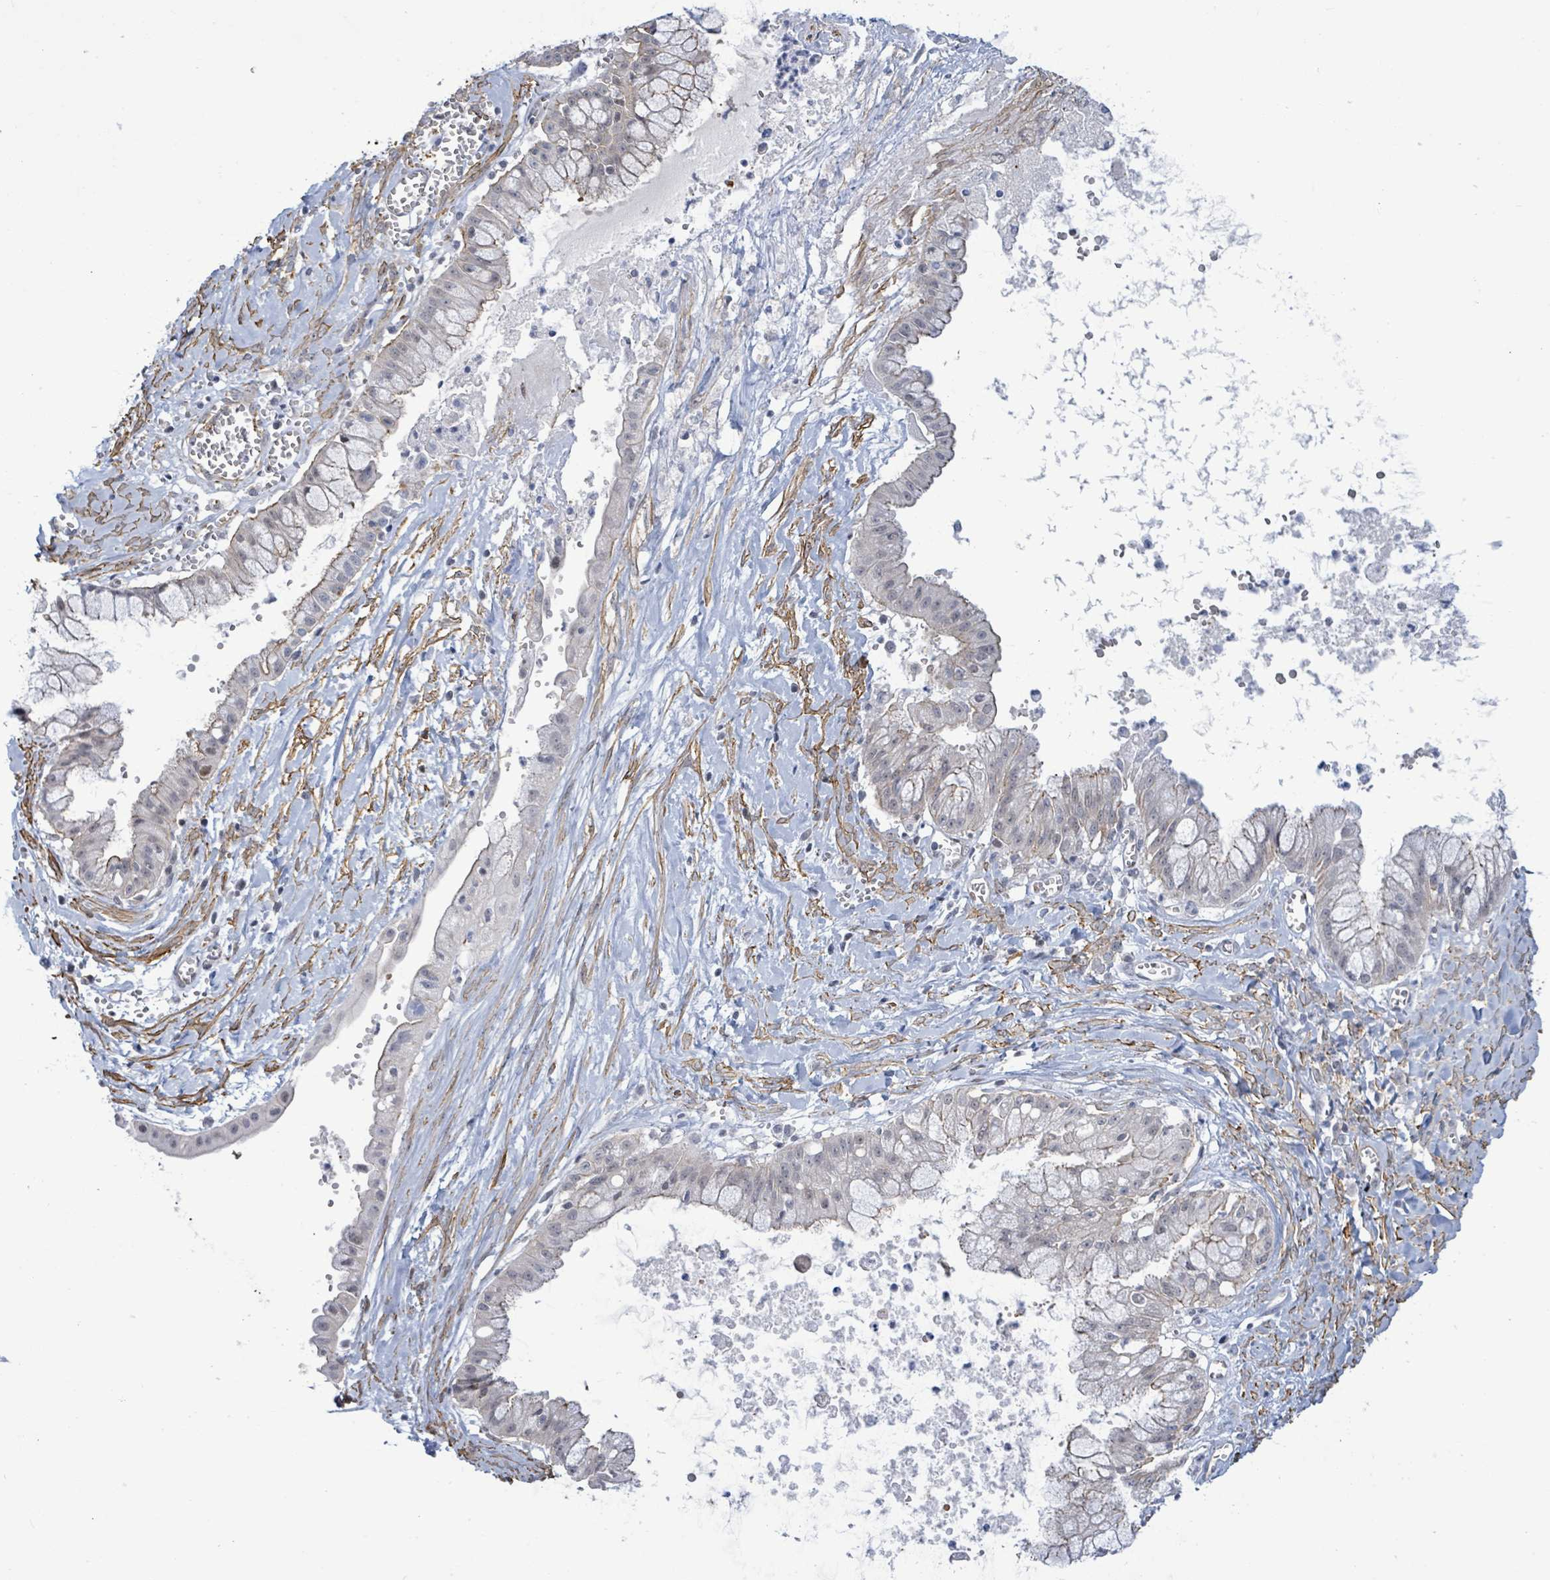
{"staining": {"intensity": "negative", "quantity": "none", "location": "none"}, "tissue": "ovarian cancer", "cell_type": "Tumor cells", "image_type": "cancer", "snomed": [{"axis": "morphology", "description": "Cystadenocarcinoma, mucinous, NOS"}, {"axis": "topography", "description": "Ovary"}], "caption": "The histopathology image demonstrates no staining of tumor cells in mucinous cystadenocarcinoma (ovarian).", "gene": "DMRTC1B", "patient": {"sex": "female", "age": 70}}